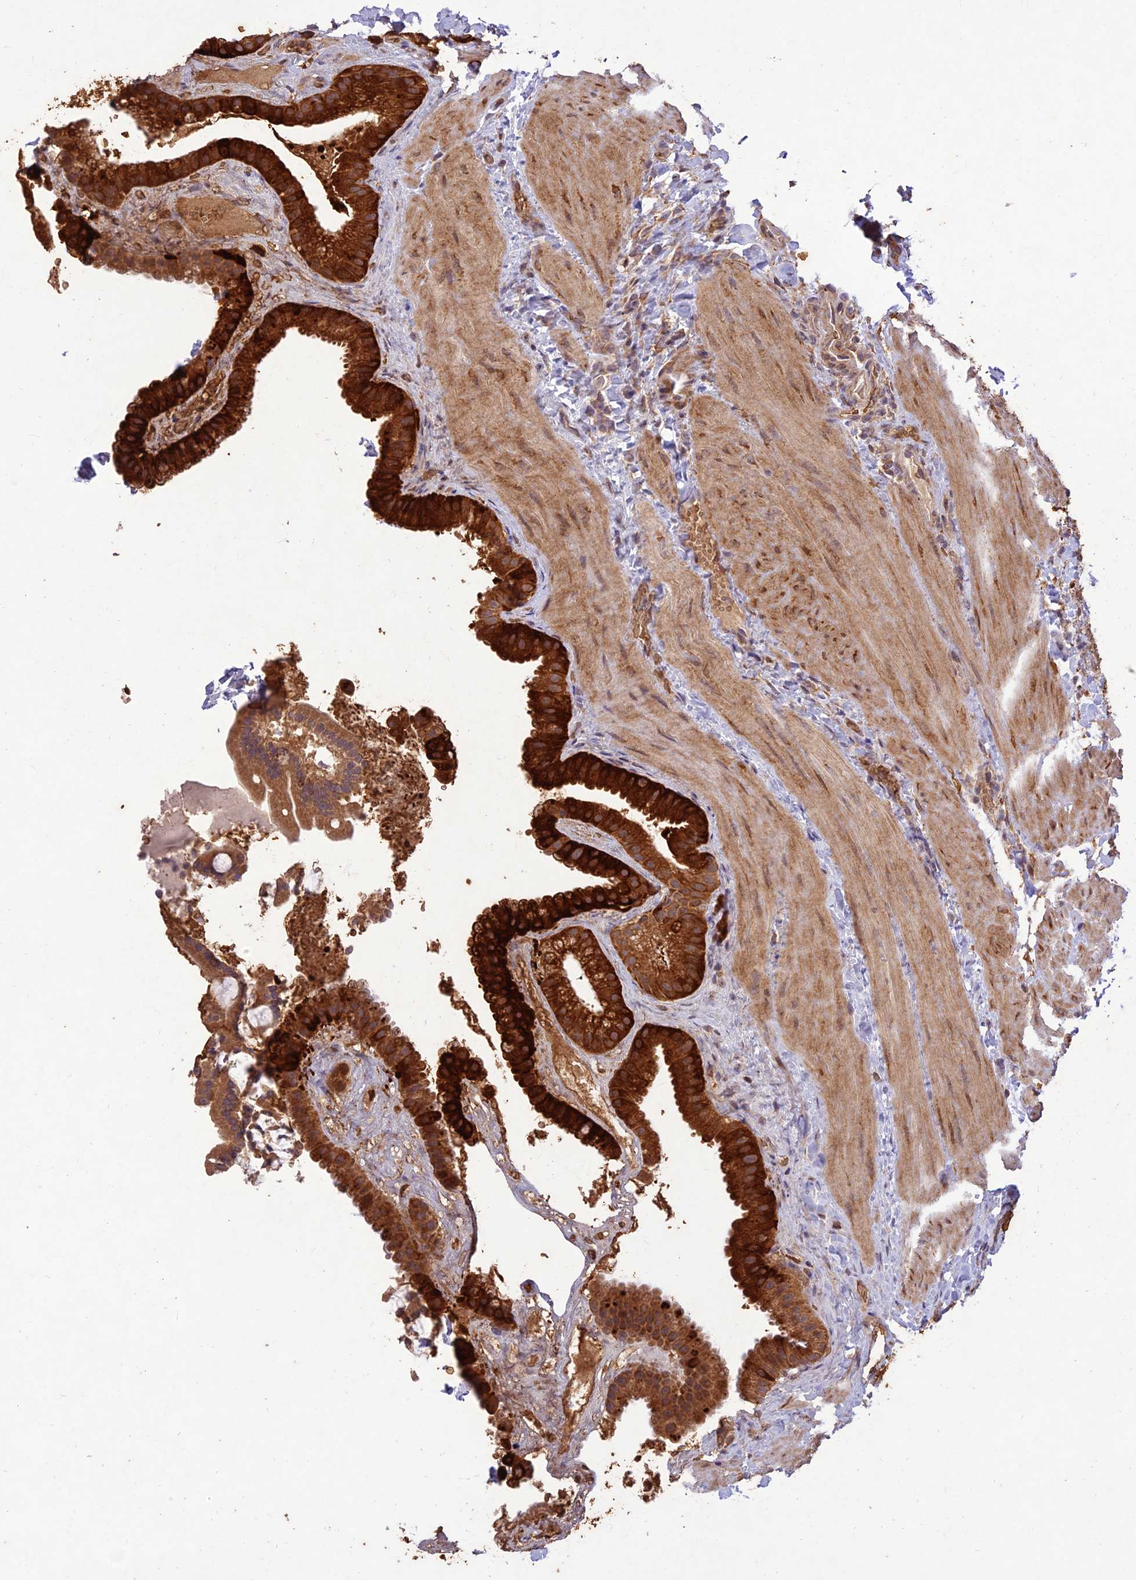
{"staining": {"intensity": "strong", "quantity": ">75%", "location": "cytoplasmic/membranous"}, "tissue": "gallbladder", "cell_type": "Glandular cells", "image_type": "normal", "snomed": [{"axis": "morphology", "description": "Normal tissue, NOS"}, {"axis": "topography", "description": "Gallbladder"}], "caption": "IHC photomicrograph of benign gallbladder stained for a protein (brown), which displays high levels of strong cytoplasmic/membranous positivity in about >75% of glandular cells.", "gene": "PPP1R11", "patient": {"sex": "male", "age": 55}}